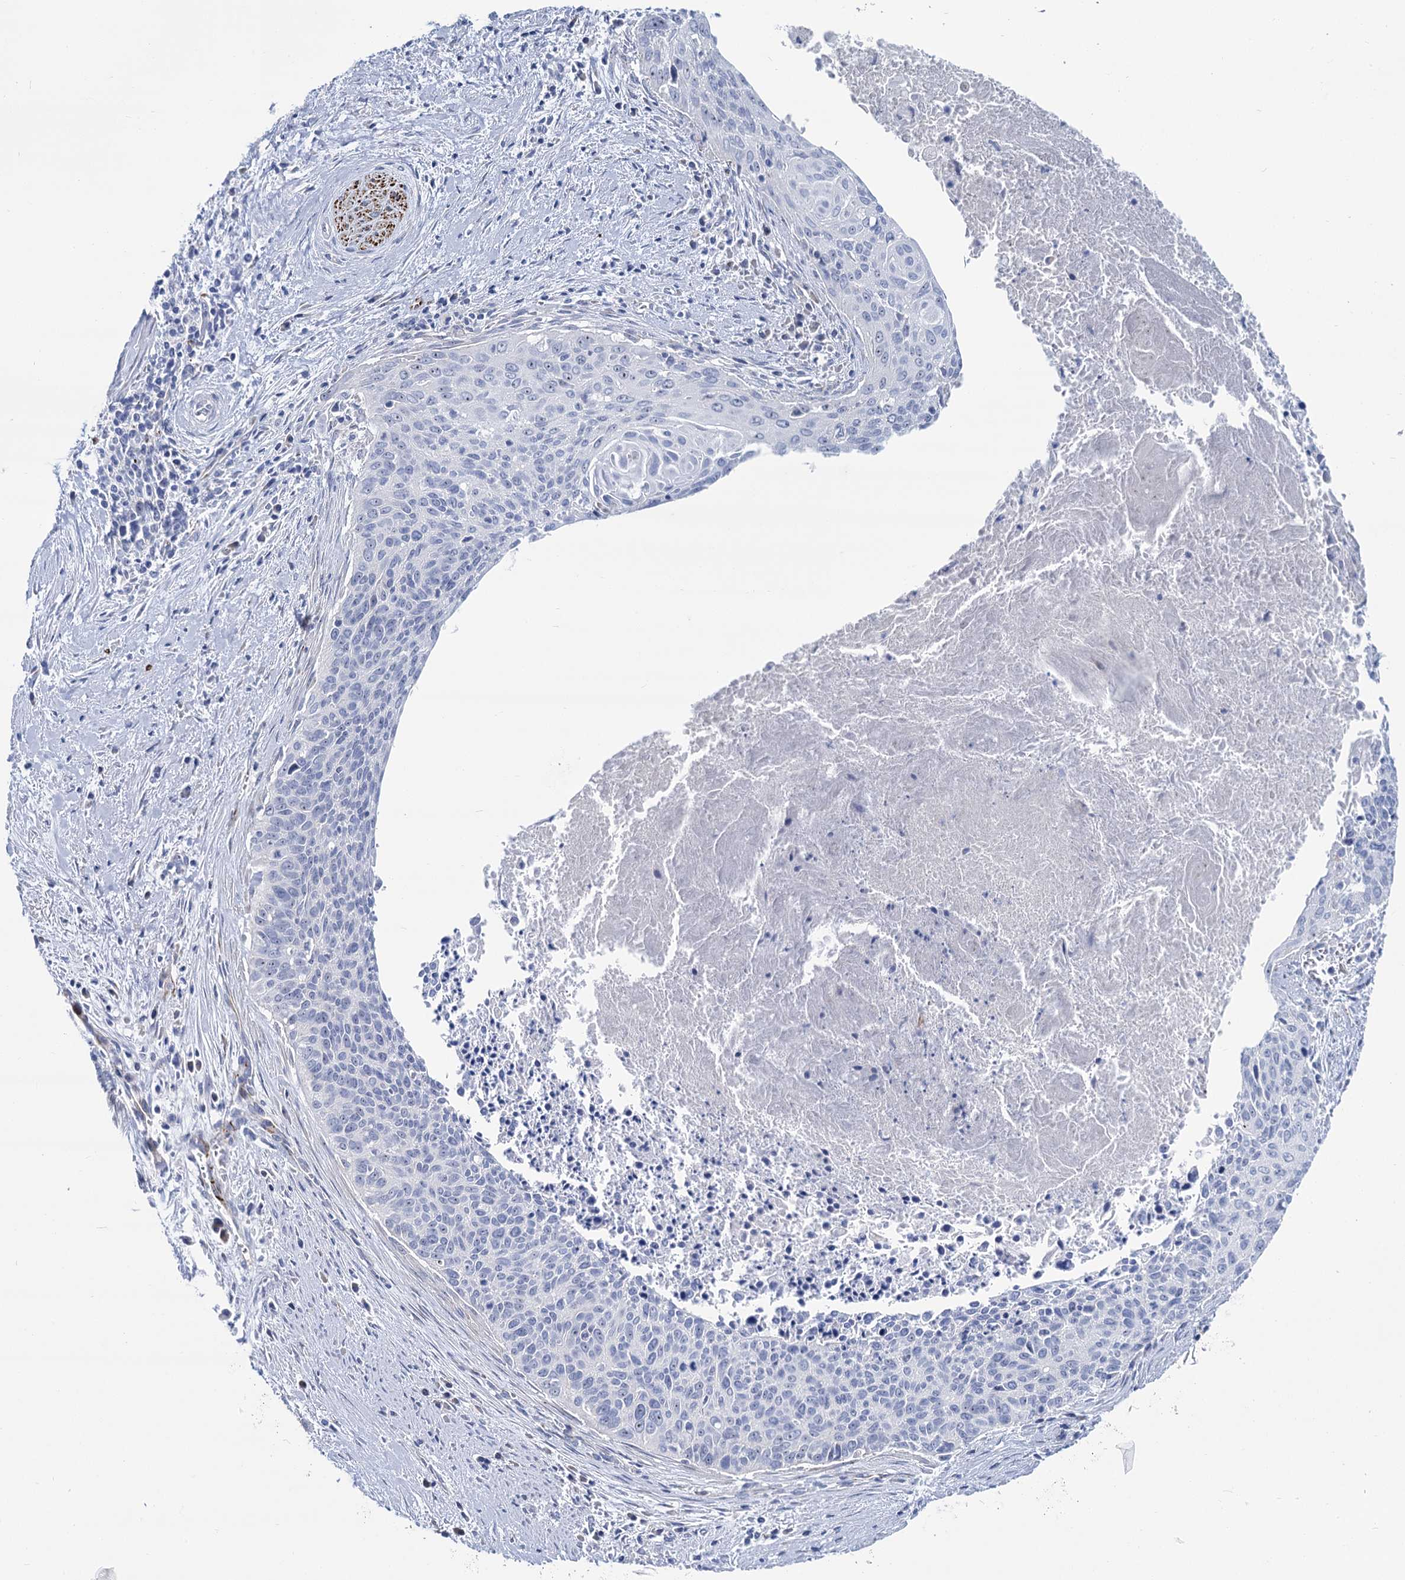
{"staining": {"intensity": "negative", "quantity": "none", "location": "none"}, "tissue": "cervical cancer", "cell_type": "Tumor cells", "image_type": "cancer", "snomed": [{"axis": "morphology", "description": "Squamous cell carcinoma, NOS"}, {"axis": "topography", "description": "Cervix"}], "caption": "Human cervical squamous cell carcinoma stained for a protein using IHC demonstrates no staining in tumor cells.", "gene": "SH3TC2", "patient": {"sex": "female", "age": 55}}